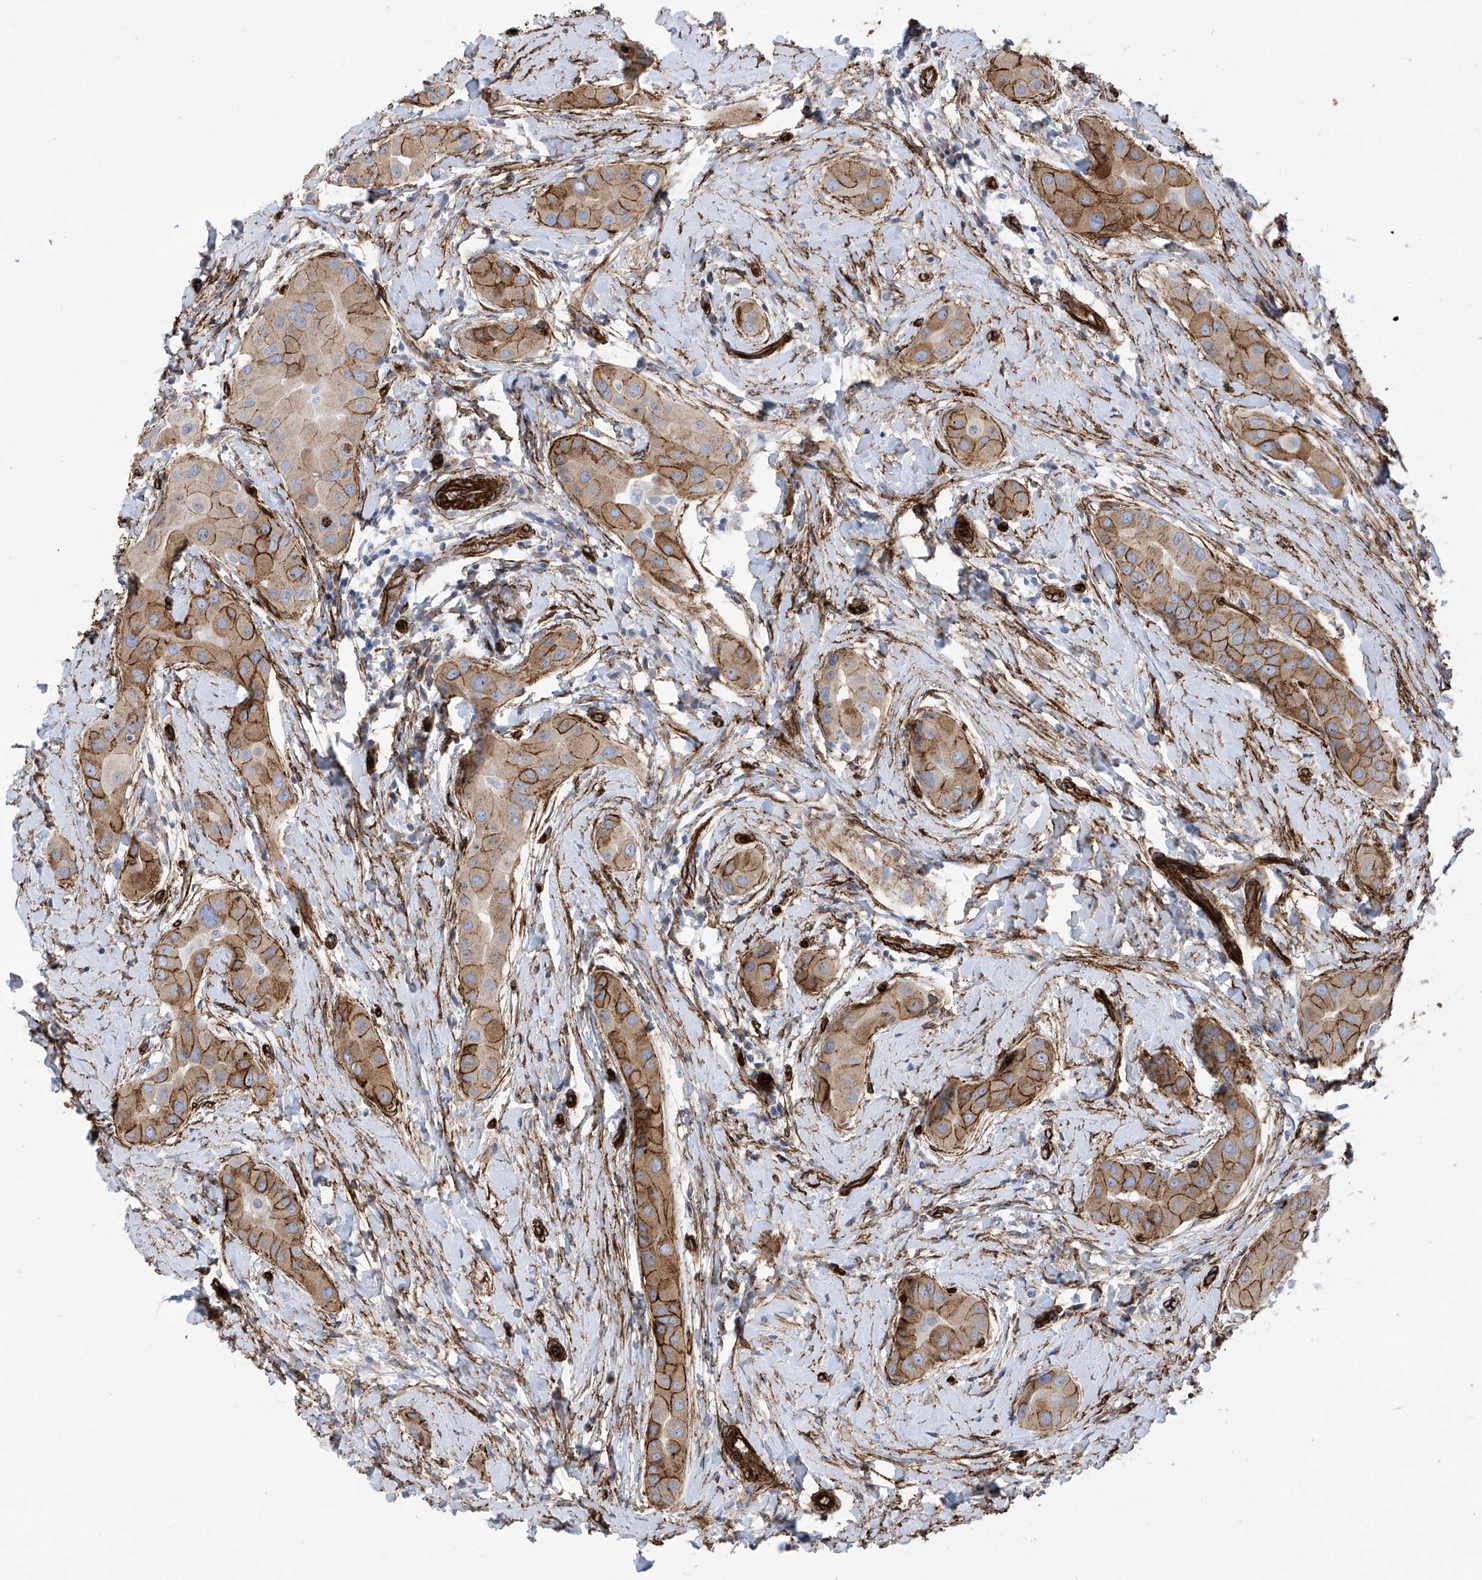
{"staining": {"intensity": "moderate", "quantity": ">75%", "location": "cytoplasmic/membranous"}, "tissue": "thyroid cancer", "cell_type": "Tumor cells", "image_type": "cancer", "snomed": [{"axis": "morphology", "description": "Papillary adenocarcinoma, NOS"}, {"axis": "topography", "description": "Thyroid gland"}], "caption": "Papillary adenocarcinoma (thyroid) stained with immunohistochemistry demonstrates moderate cytoplasmic/membranous positivity in about >75% of tumor cells. (brown staining indicates protein expression, while blue staining denotes nuclei).", "gene": "UBTD1", "patient": {"sex": "male", "age": 33}}